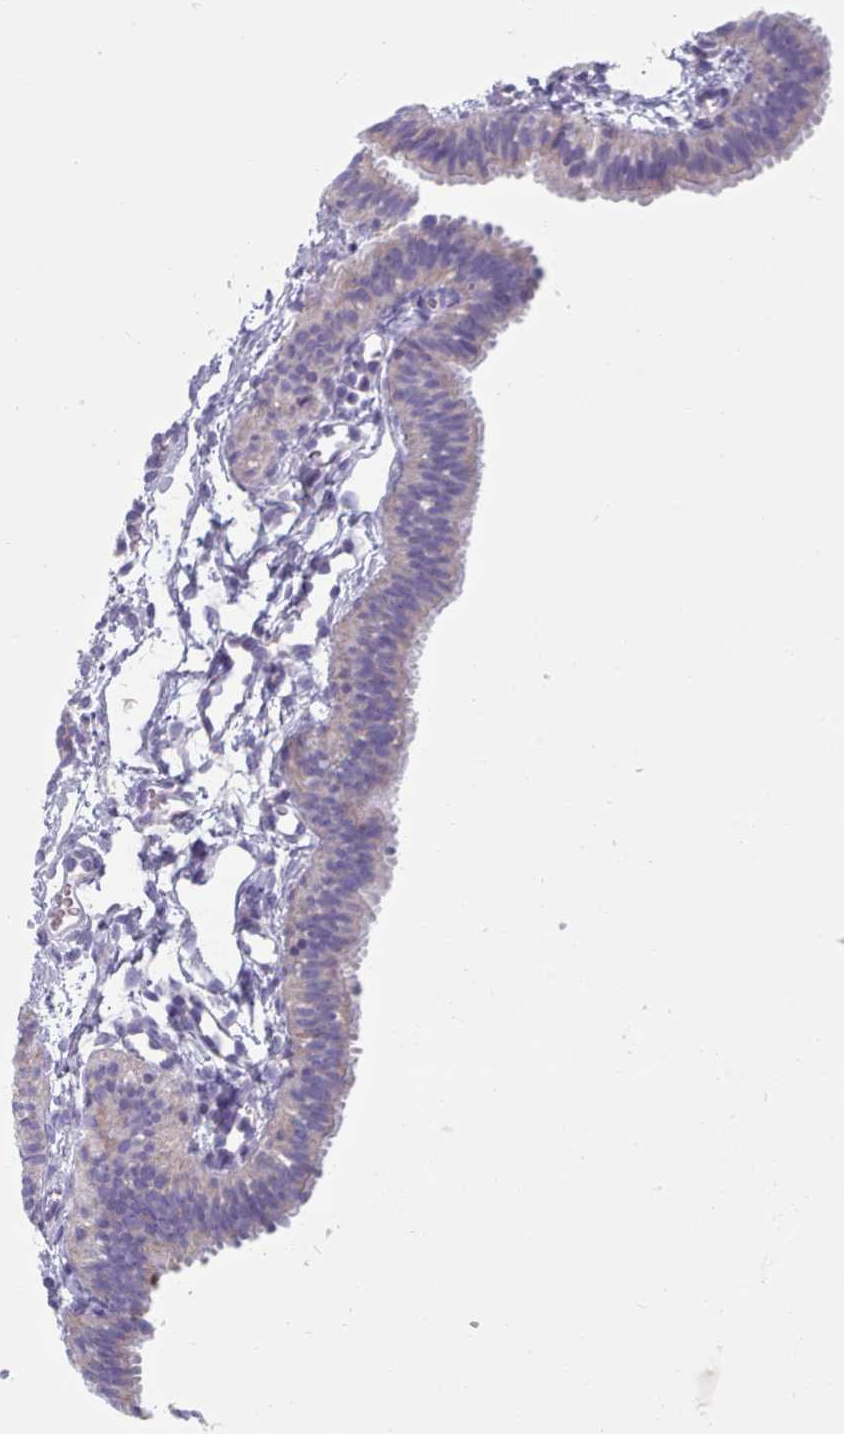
{"staining": {"intensity": "weak", "quantity": "<25%", "location": "cytoplasmic/membranous"}, "tissue": "fallopian tube", "cell_type": "Glandular cells", "image_type": "normal", "snomed": [{"axis": "morphology", "description": "Normal tissue, NOS"}, {"axis": "topography", "description": "Fallopian tube"}], "caption": "Immunohistochemistry of normal fallopian tube displays no staining in glandular cells.", "gene": "HAO1", "patient": {"sex": "female", "age": 35}}